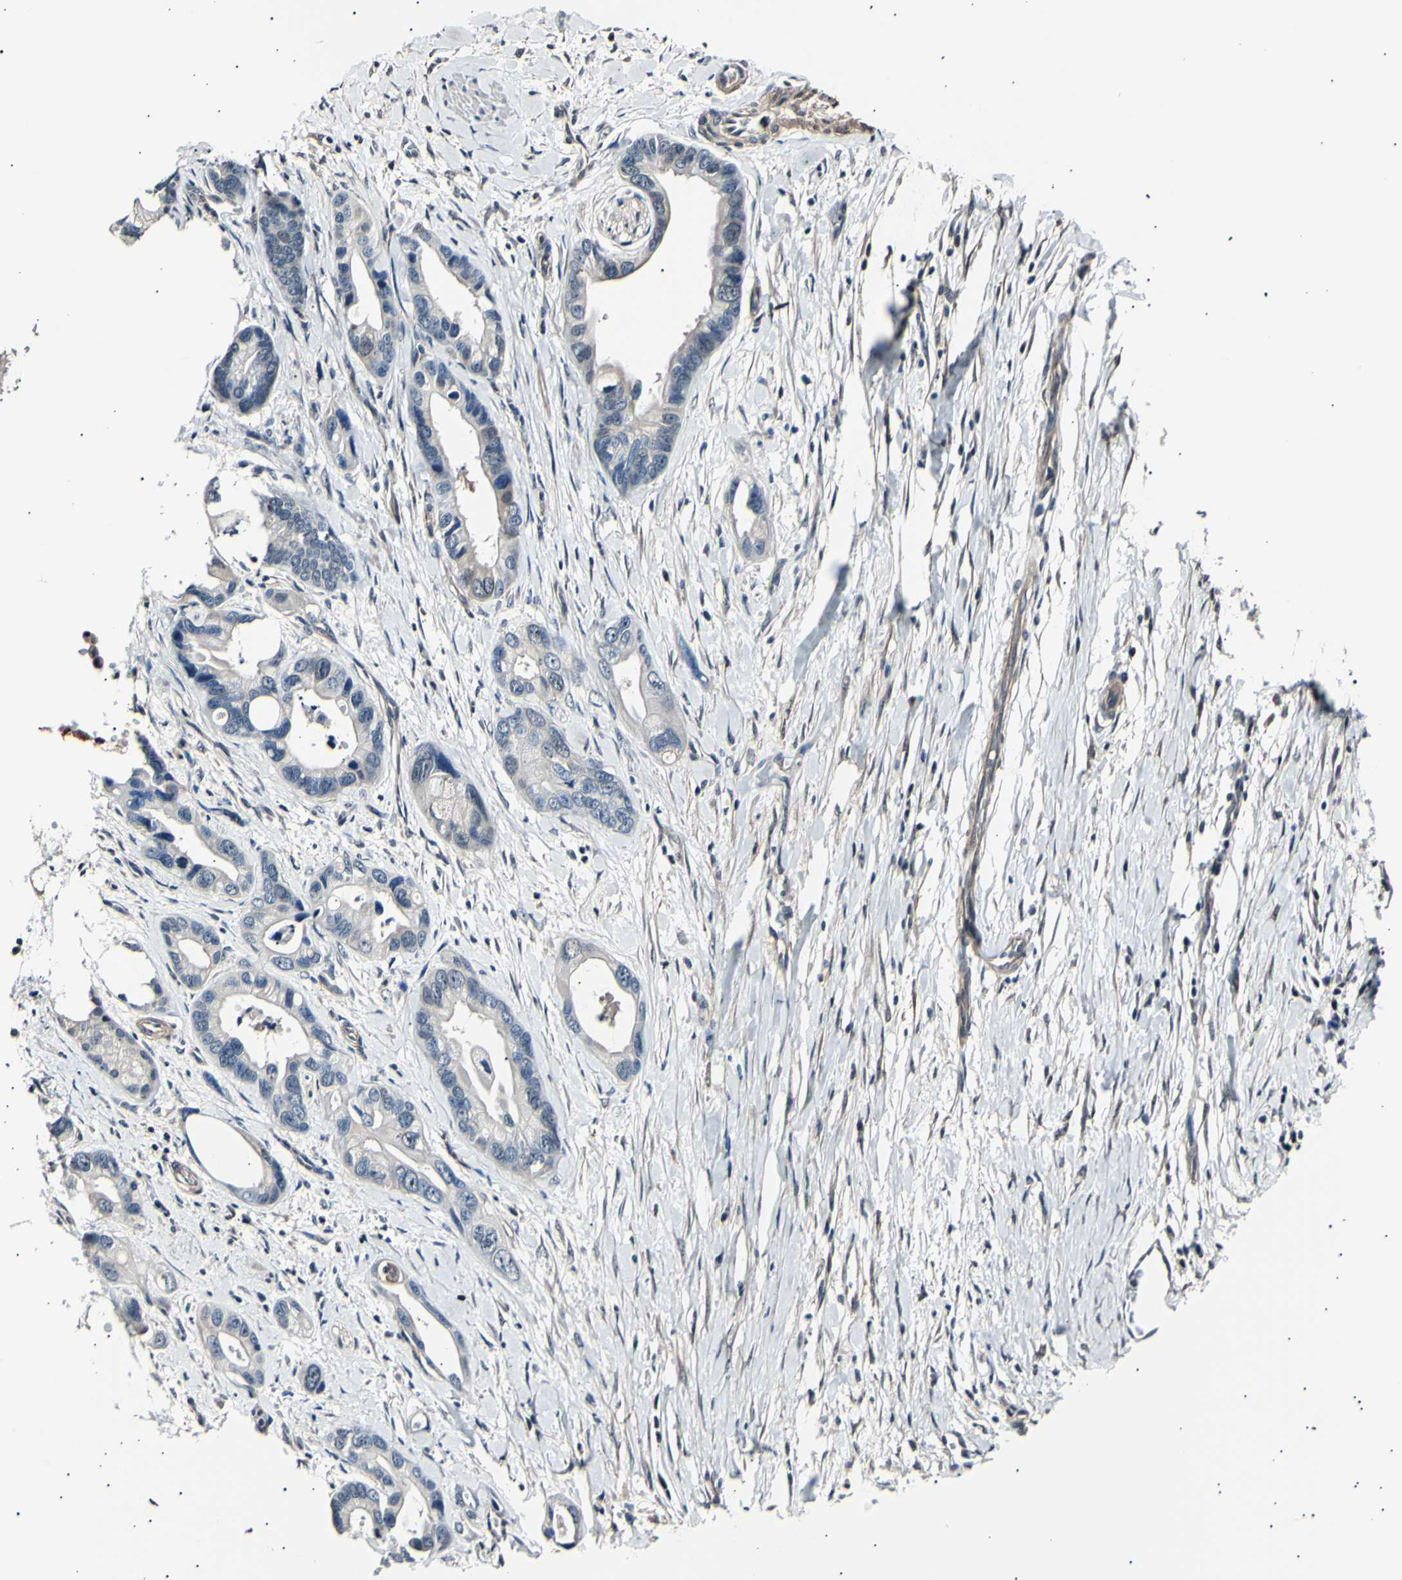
{"staining": {"intensity": "negative", "quantity": "none", "location": "none"}, "tissue": "pancreatic cancer", "cell_type": "Tumor cells", "image_type": "cancer", "snomed": [{"axis": "morphology", "description": "Adenocarcinoma, NOS"}, {"axis": "topography", "description": "Pancreas"}], "caption": "A photomicrograph of adenocarcinoma (pancreatic) stained for a protein reveals no brown staining in tumor cells. (Immunohistochemistry (ihc), brightfield microscopy, high magnification).", "gene": "AK1", "patient": {"sex": "female", "age": 77}}